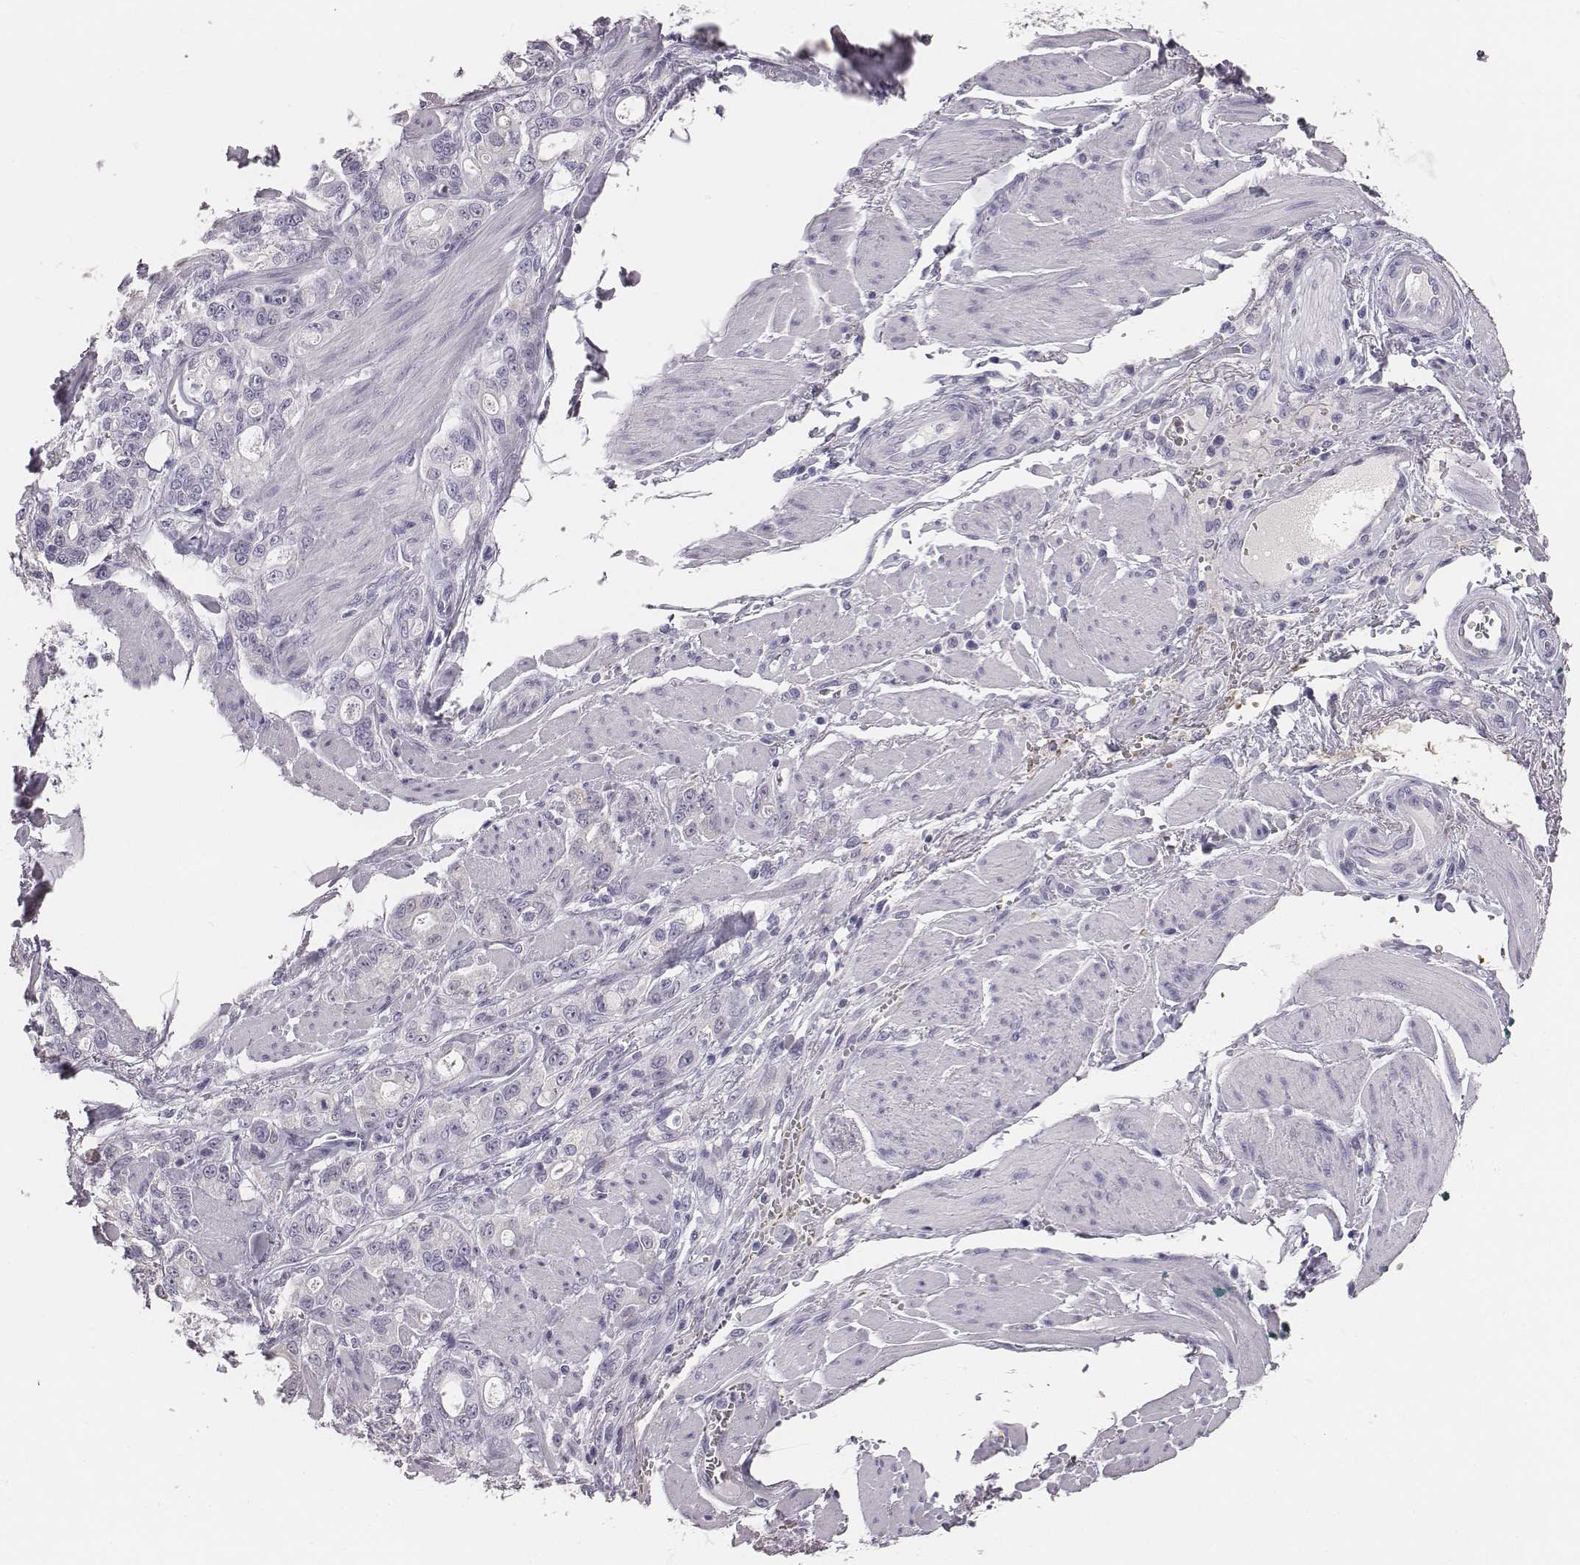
{"staining": {"intensity": "negative", "quantity": "none", "location": "none"}, "tissue": "stomach cancer", "cell_type": "Tumor cells", "image_type": "cancer", "snomed": [{"axis": "morphology", "description": "Adenocarcinoma, NOS"}, {"axis": "topography", "description": "Stomach"}], "caption": "Tumor cells show no significant protein staining in stomach cancer.", "gene": "HBZ", "patient": {"sex": "male", "age": 63}}